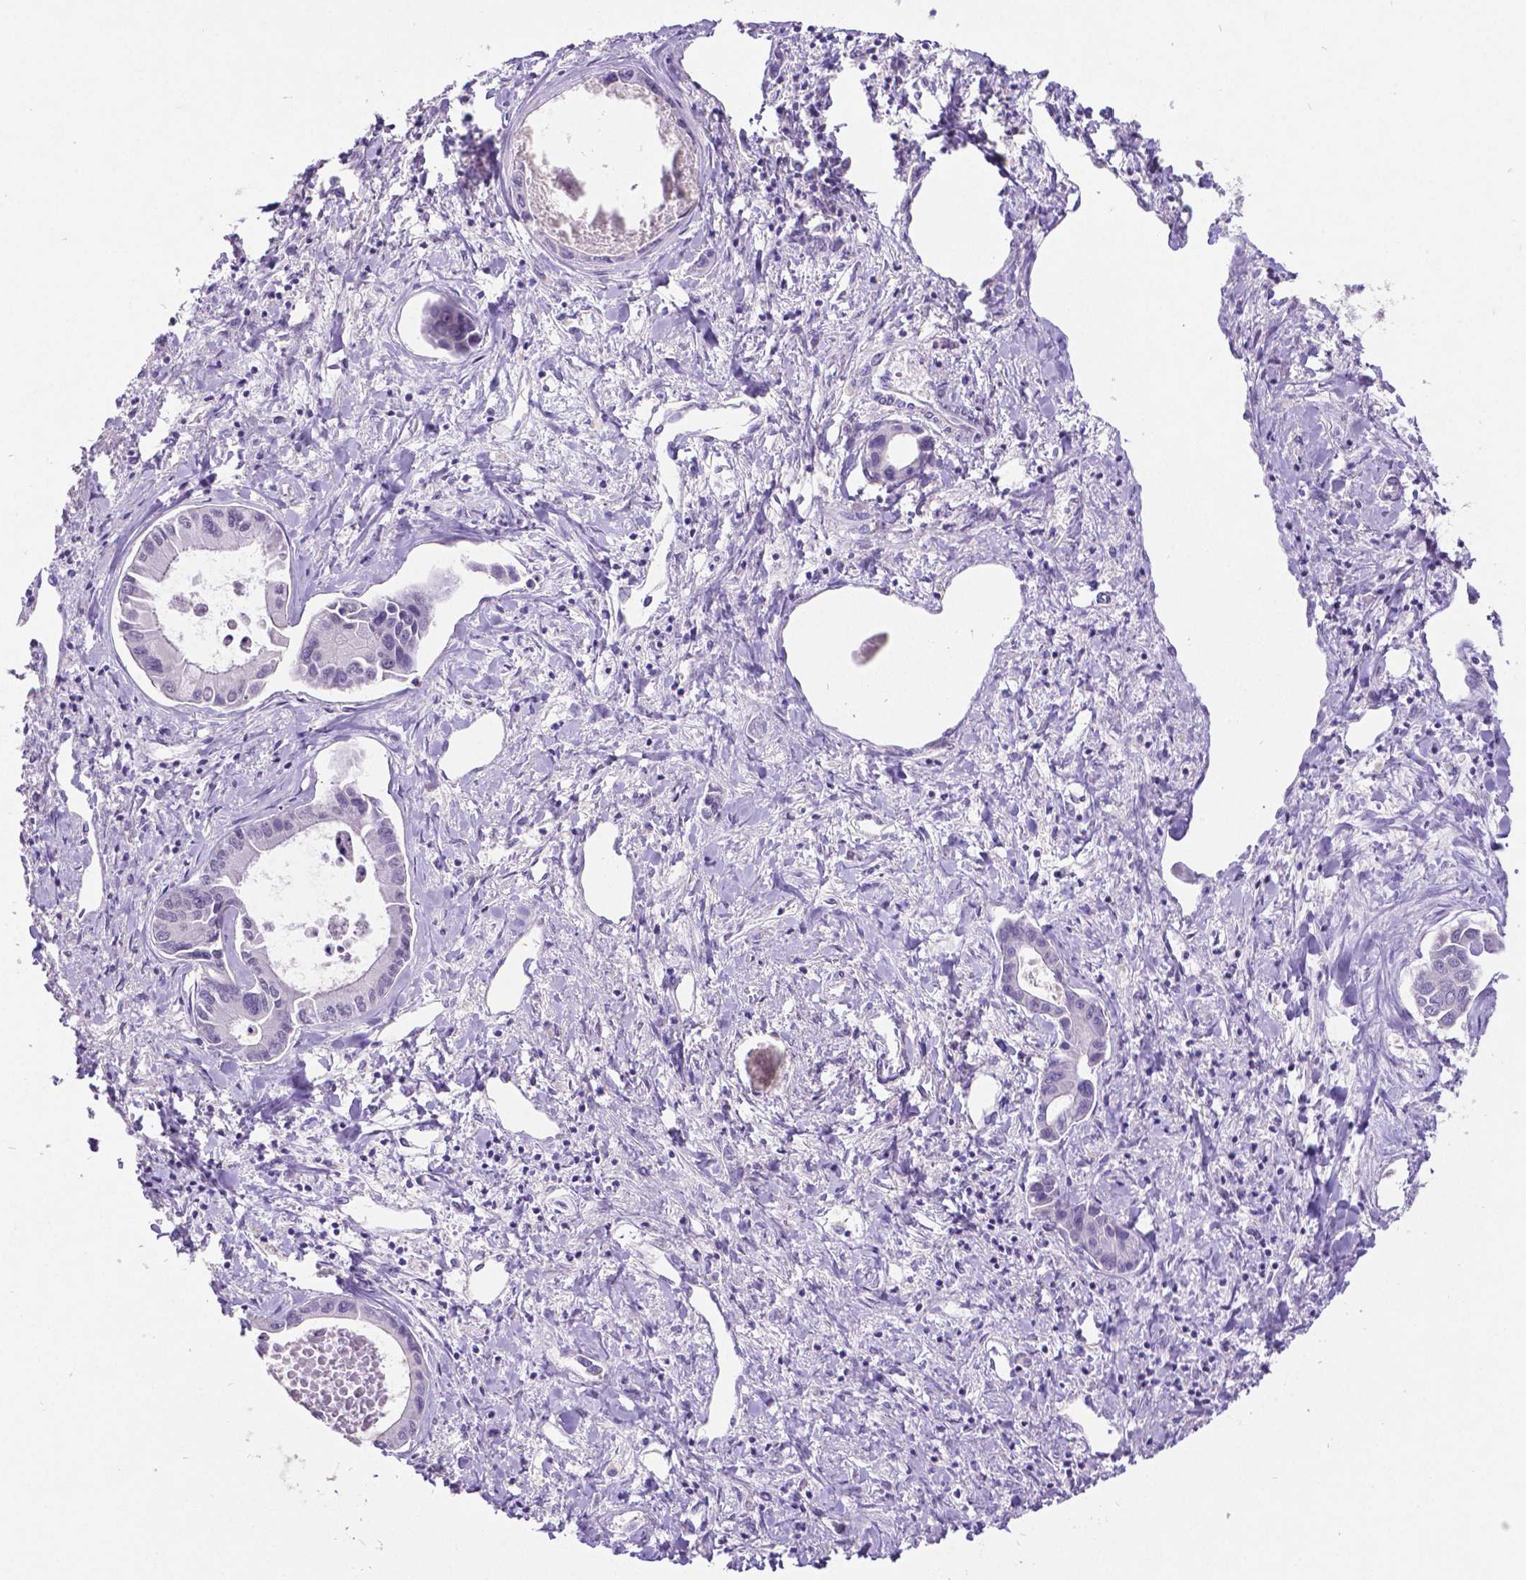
{"staining": {"intensity": "negative", "quantity": "none", "location": "none"}, "tissue": "liver cancer", "cell_type": "Tumor cells", "image_type": "cancer", "snomed": [{"axis": "morphology", "description": "Cholangiocarcinoma"}, {"axis": "topography", "description": "Liver"}], "caption": "Protein analysis of liver cancer (cholangiocarcinoma) displays no significant positivity in tumor cells.", "gene": "SATB2", "patient": {"sex": "male", "age": 66}}